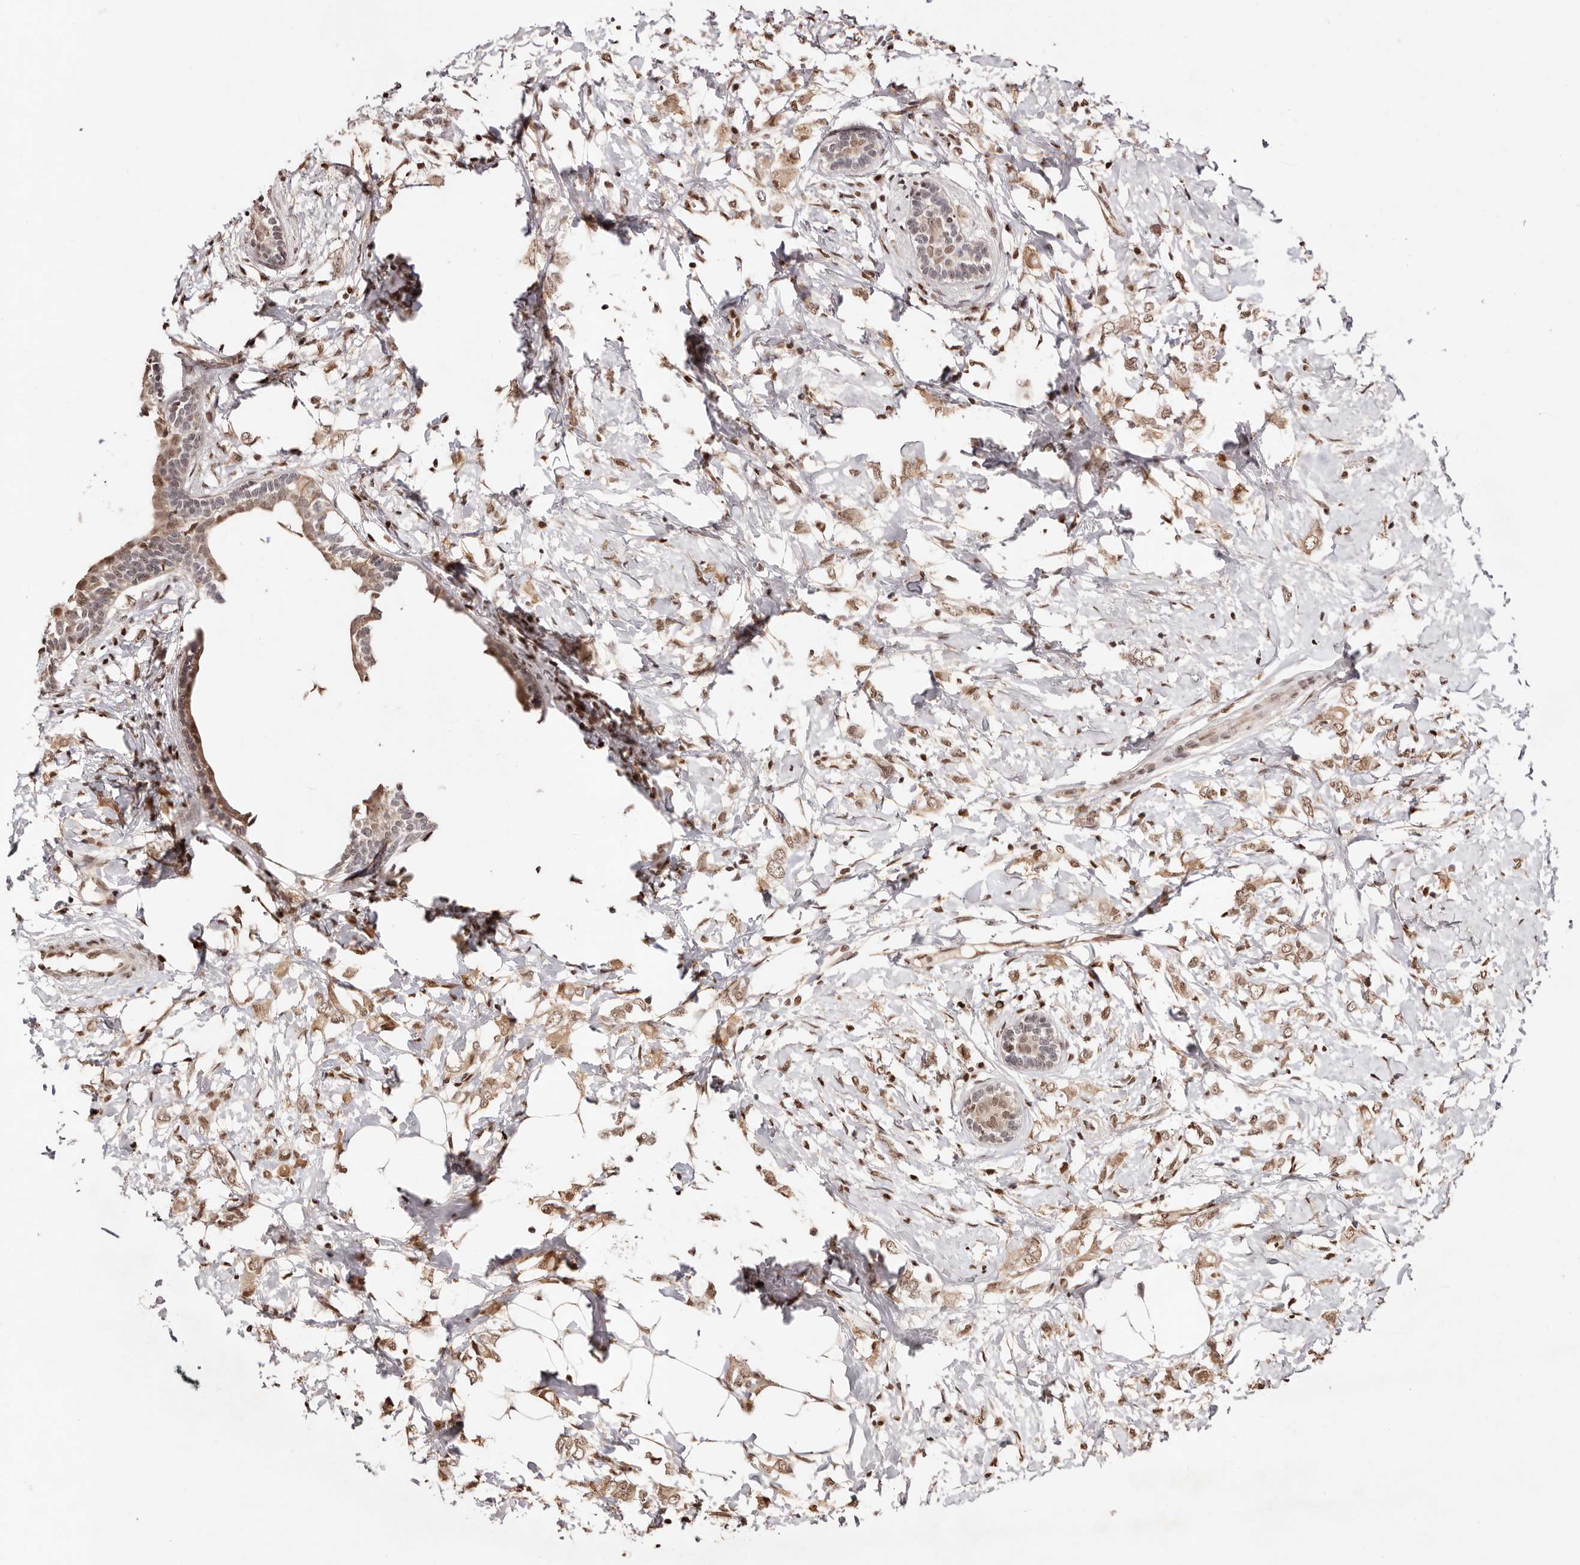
{"staining": {"intensity": "moderate", "quantity": ">75%", "location": "nuclear"}, "tissue": "breast cancer", "cell_type": "Tumor cells", "image_type": "cancer", "snomed": [{"axis": "morphology", "description": "Normal tissue, NOS"}, {"axis": "morphology", "description": "Lobular carcinoma"}, {"axis": "topography", "description": "Breast"}], "caption": "High-power microscopy captured an immunohistochemistry image of breast lobular carcinoma, revealing moderate nuclear positivity in approximately >75% of tumor cells. Using DAB (3,3'-diaminobenzidine) (brown) and hematoxylin (blue) stains, captured at high magnification using brightfield microscopy.", "gene": "BICRAL", "patient": {"sex": "female", "age": 47}}